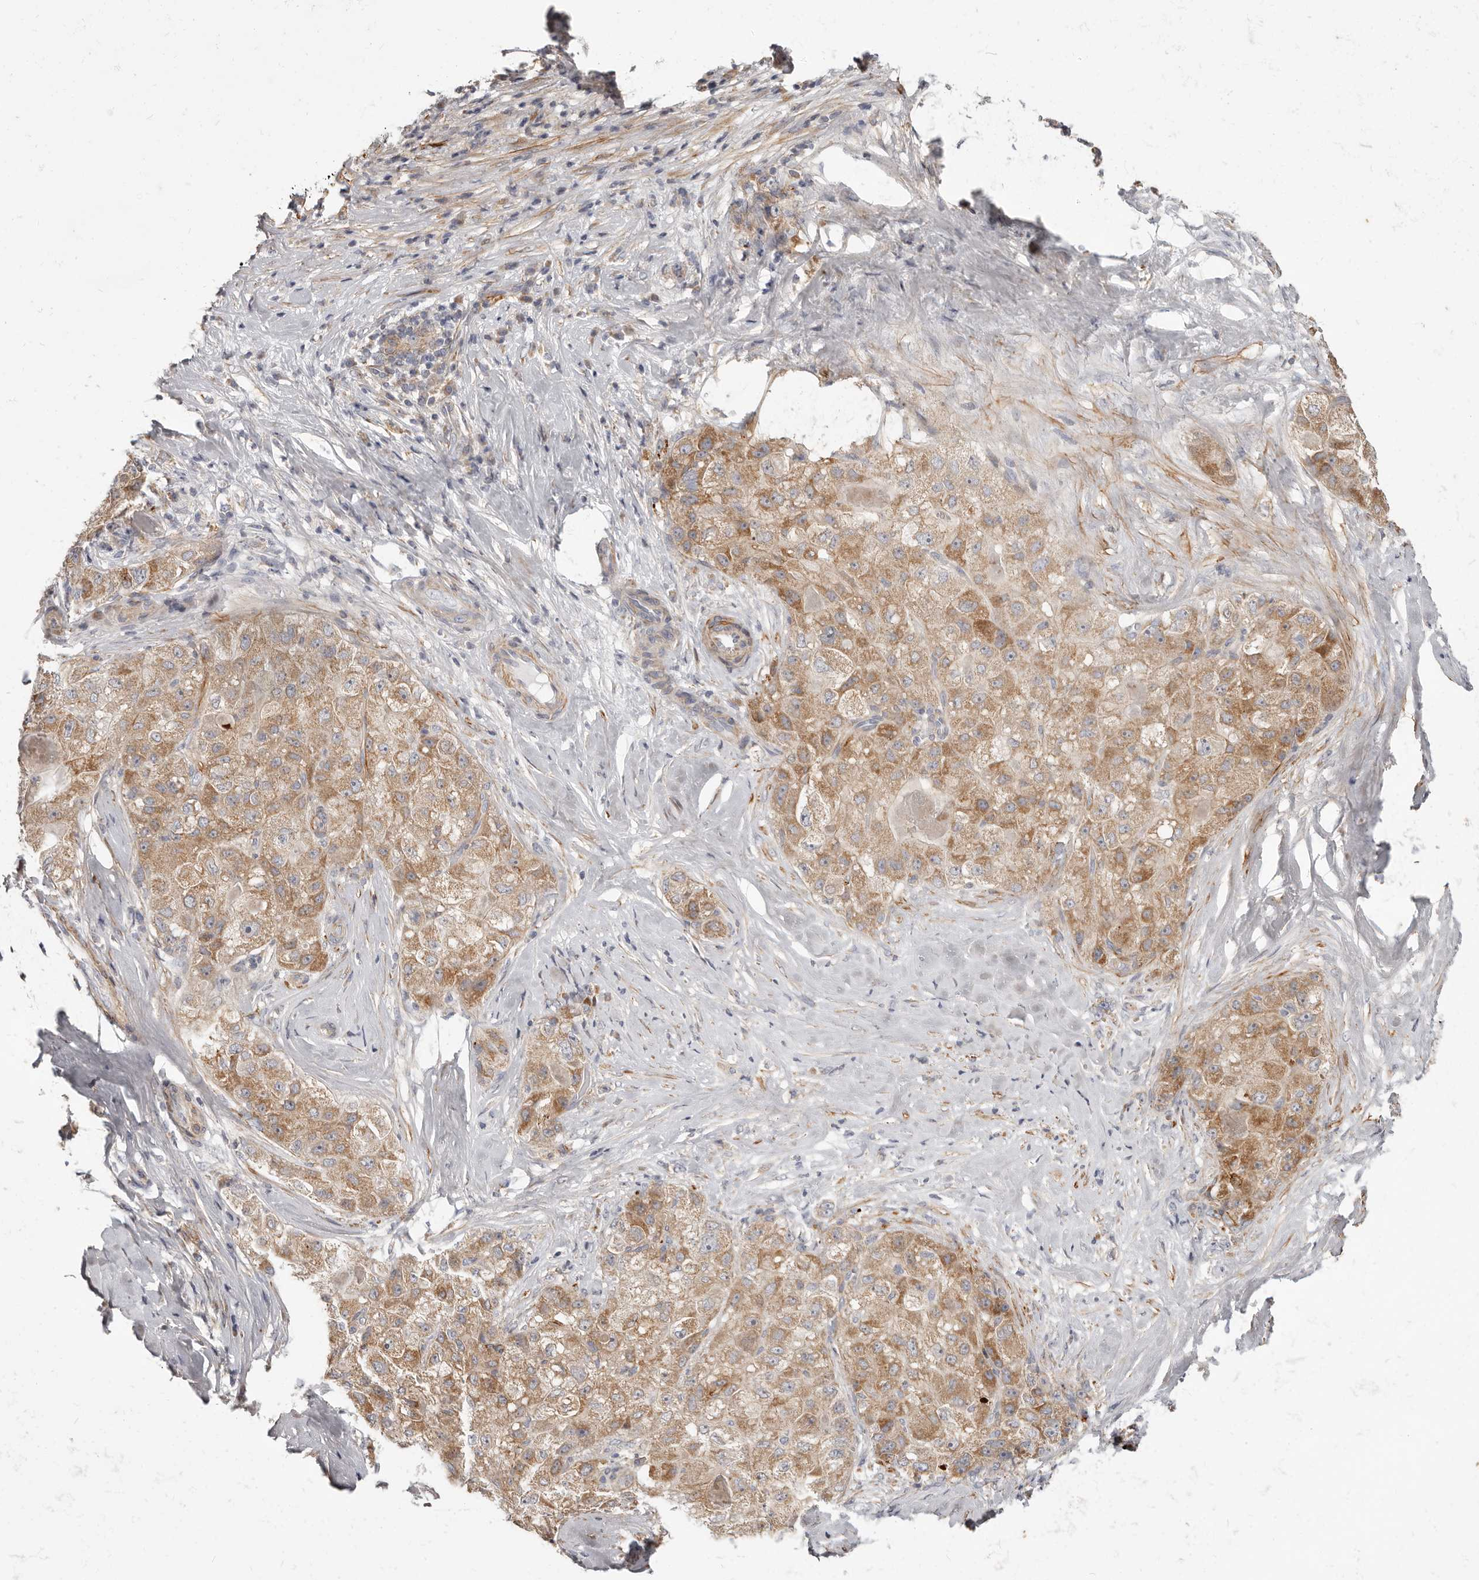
{"staining": {"intensity": "moderate", "quantity": ">75%", "location": "cytoplasmic/membranous"}, "tissue": "liver cancer", "cell_type": "Tumor cells", "image_type": "cancer", "snomed": [{"axis": "morphology", "description": "Carcinoma, Hepatocellular, NOS"}, {"axis": "topography", "description": "Liver"}], "caption": "The histopathology image demonstrates immunohistochemical staining of liver cancer. There is moderate cytoplasmic/membranous expression is present in about >75% of tumor cells. The staining was performed using DAB, with brown indicating positive protein expression. Nuclei are stained blue with hematoxylin.", "gene": "MRPS10", "patient": {"sex": "male", "age": 80}}